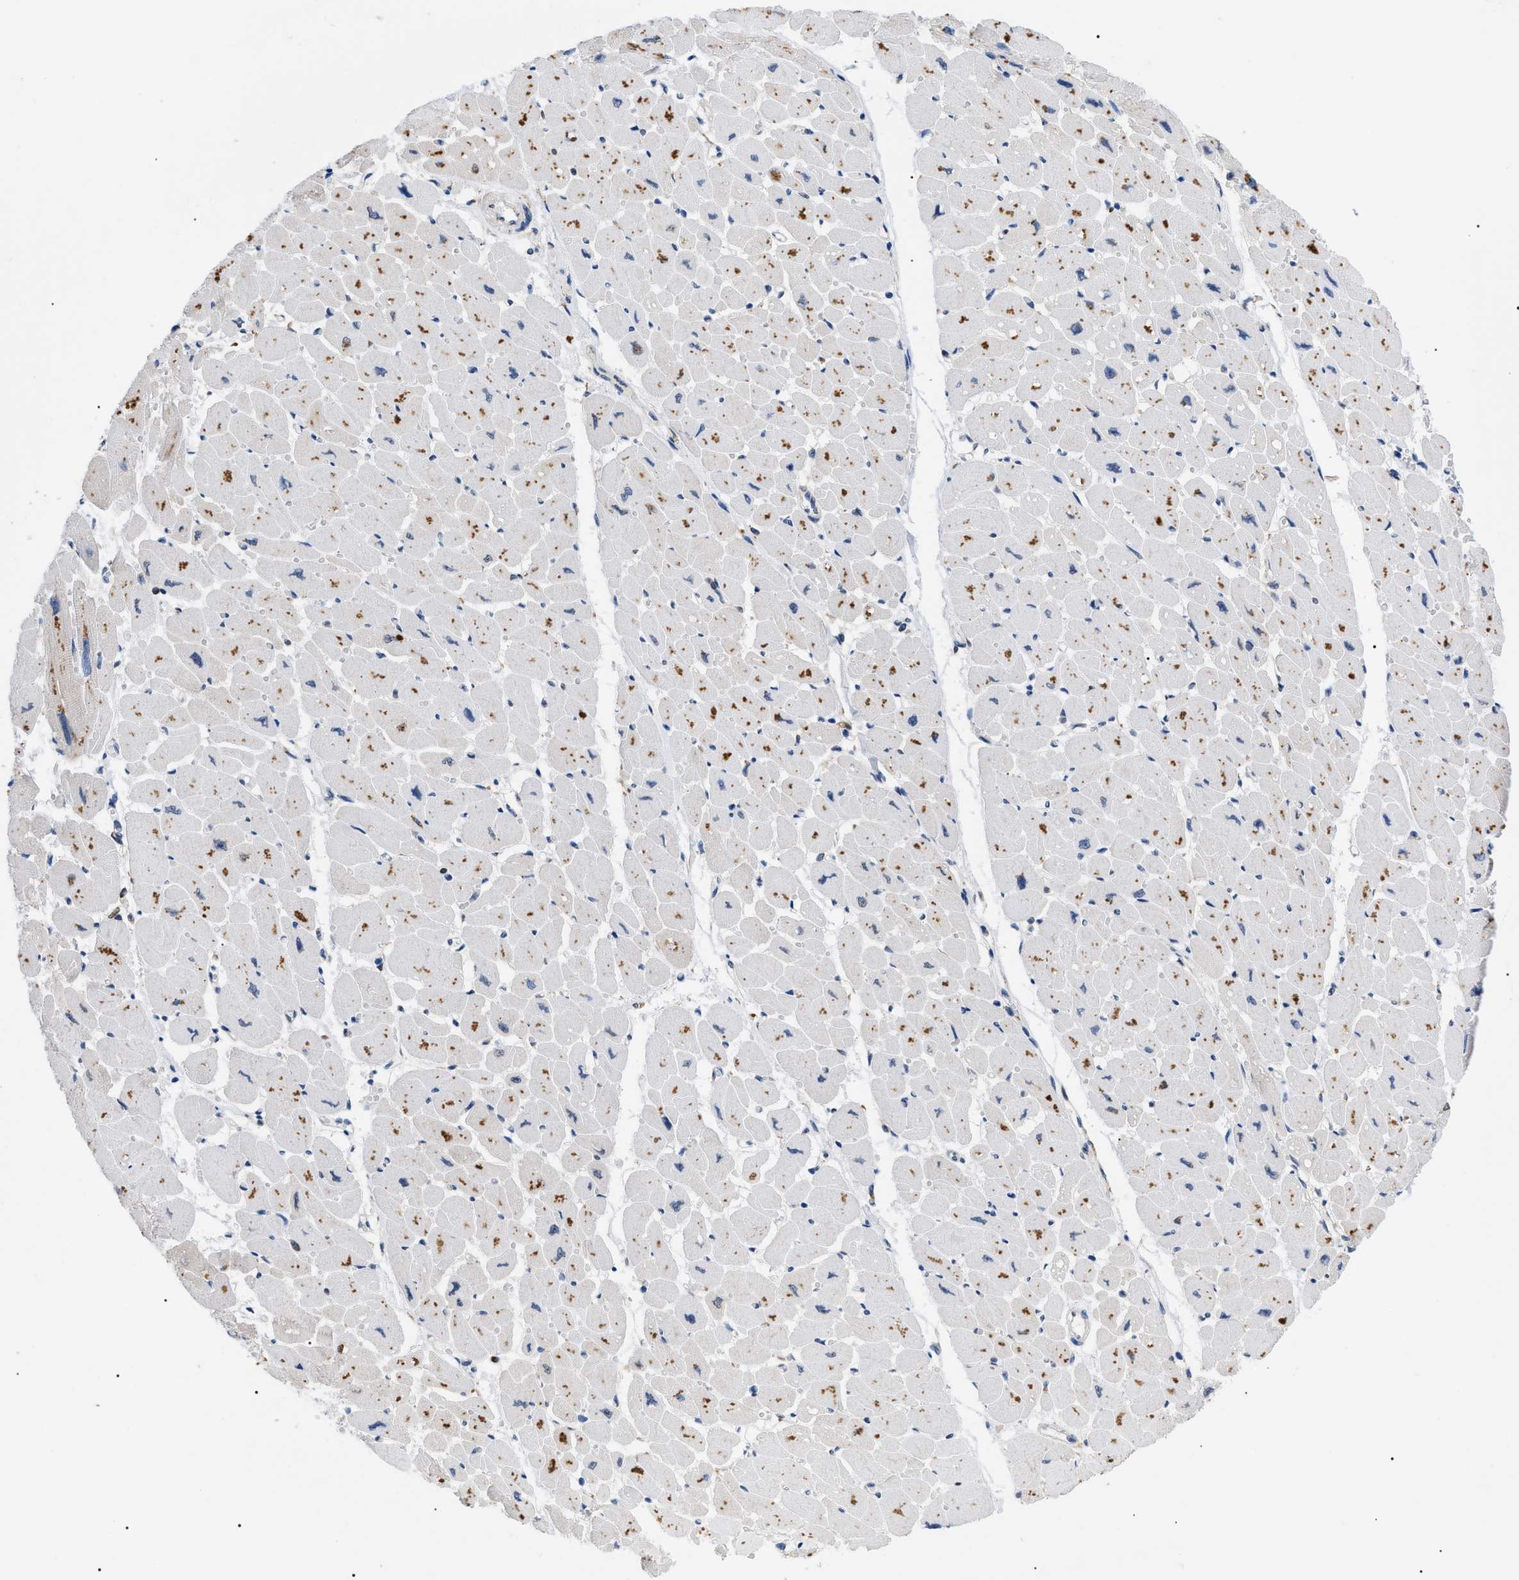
{"staining": {"intensity": "moderate", "quantity": "25%-75%", "location": "cytoplasmic/membranous"}, "tissue": "heart muscle", "cell_type": "Cardiomyocytes", "image_type": "normal", "snomed": [{"axis": "morphology", "description": "Normal tissue, NOS"}, {"axis": "topography", "description": "Heart"}], "caption": "Heart muscle stained with a brown dye reveals moderate cytoplasmic/membranous positive expression in approximately 25%-75% of cardiomyocytes.", "gene": "DERL1", "patient": {"sex": "female", "age": 54}}